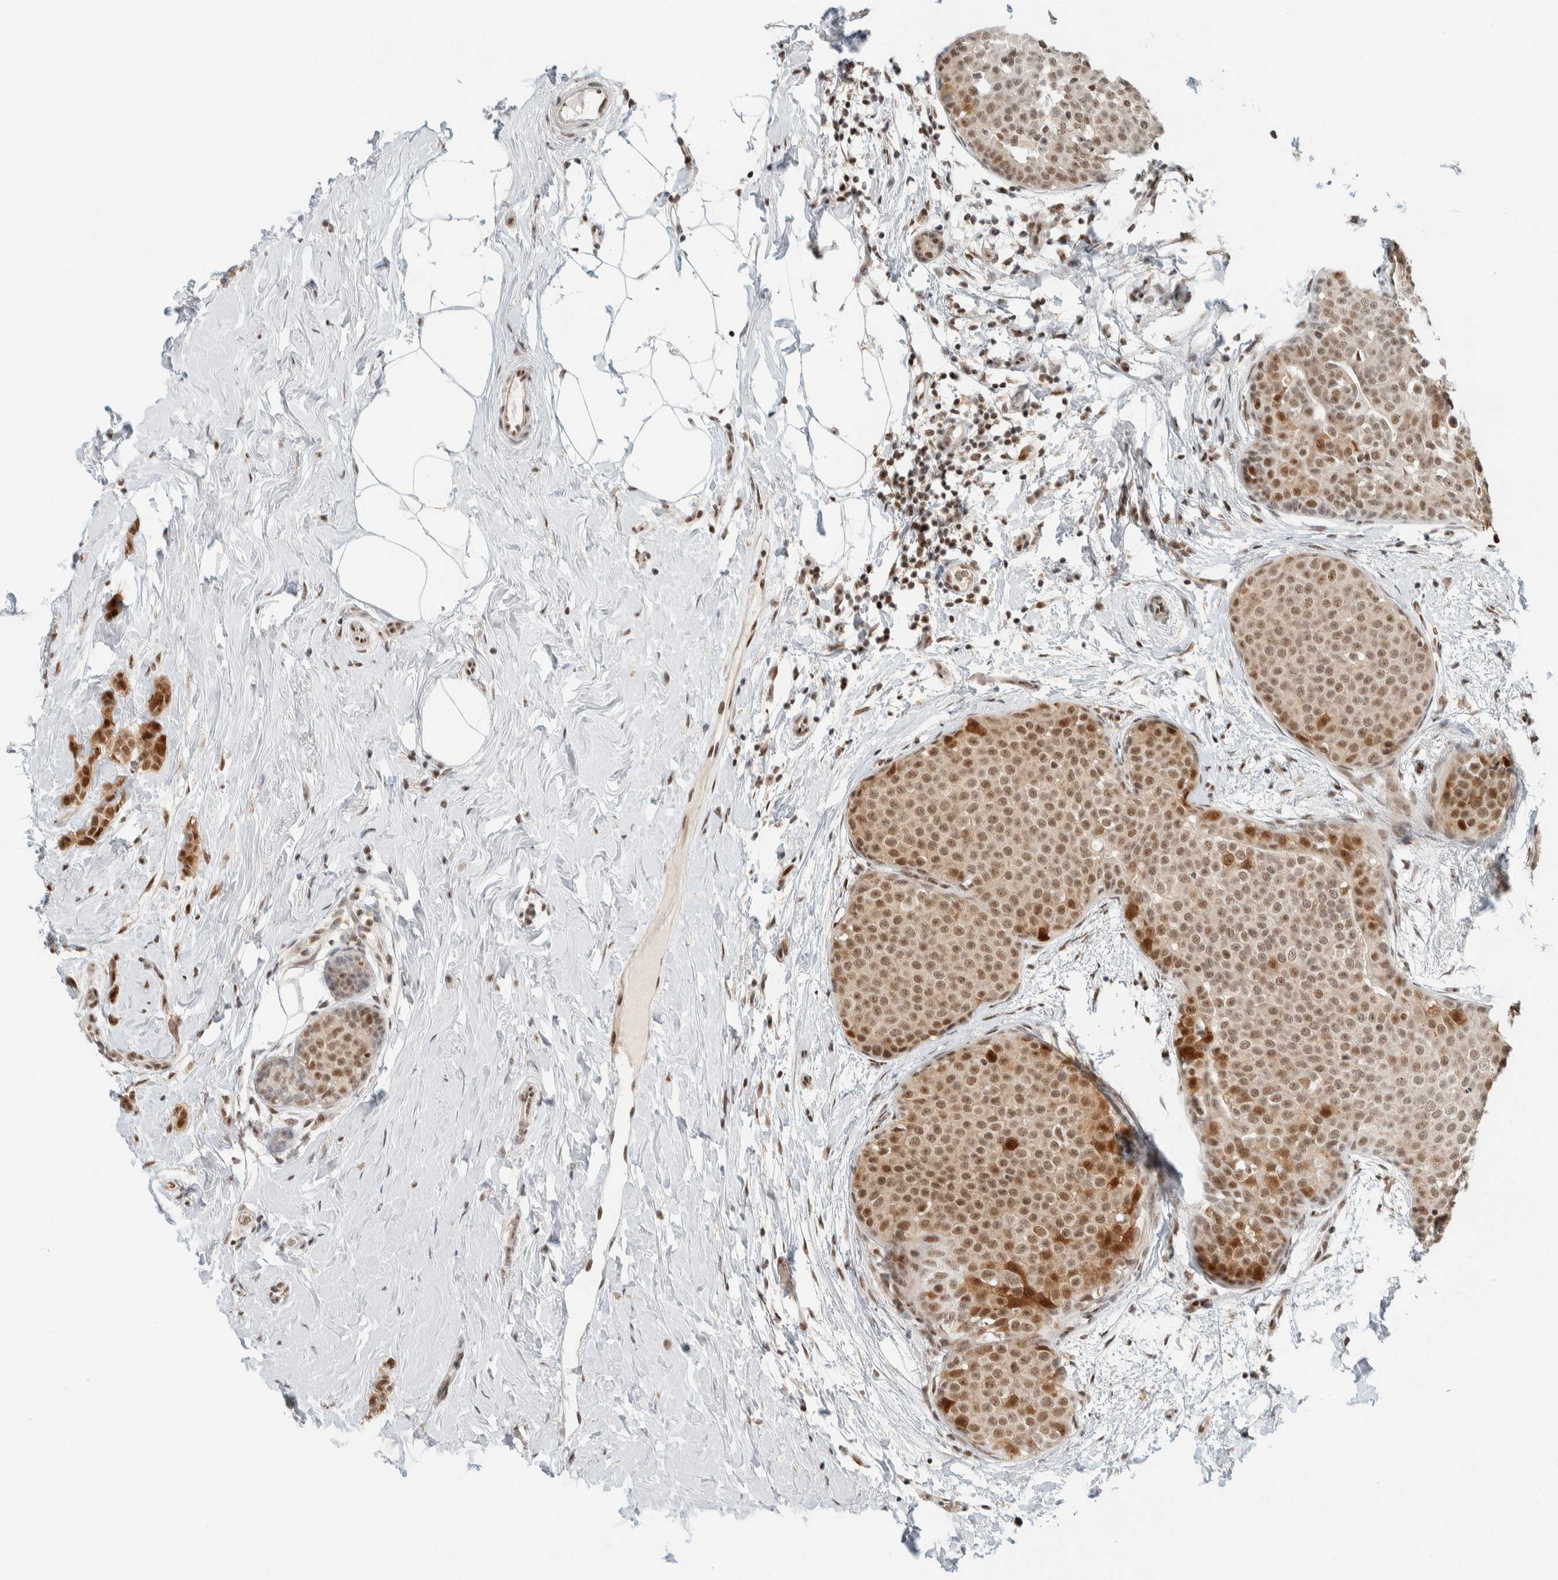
{"staining": {"intensity": "moderate", "quantity": ">75%", "location": "nuclear"}, "tissue": "breast cancer", "cell_type": "Tumor cells", "image_type": "cancer", "snomed": [{"axis": "morphology", "description": "Lobular carcinoma, in situ"}, {"axis": "morphology", "description": "Lobular carcinoma"}, {"axis": "topography", "description": "Breast"}], "caption": "A medium amount of moderate nuclear expression is present in about >75% of tumor cells in breast lobular carcinoma in situ tissue.", "gene": "ZBTB2", "patient": {"sex": "female", "age": 41}}